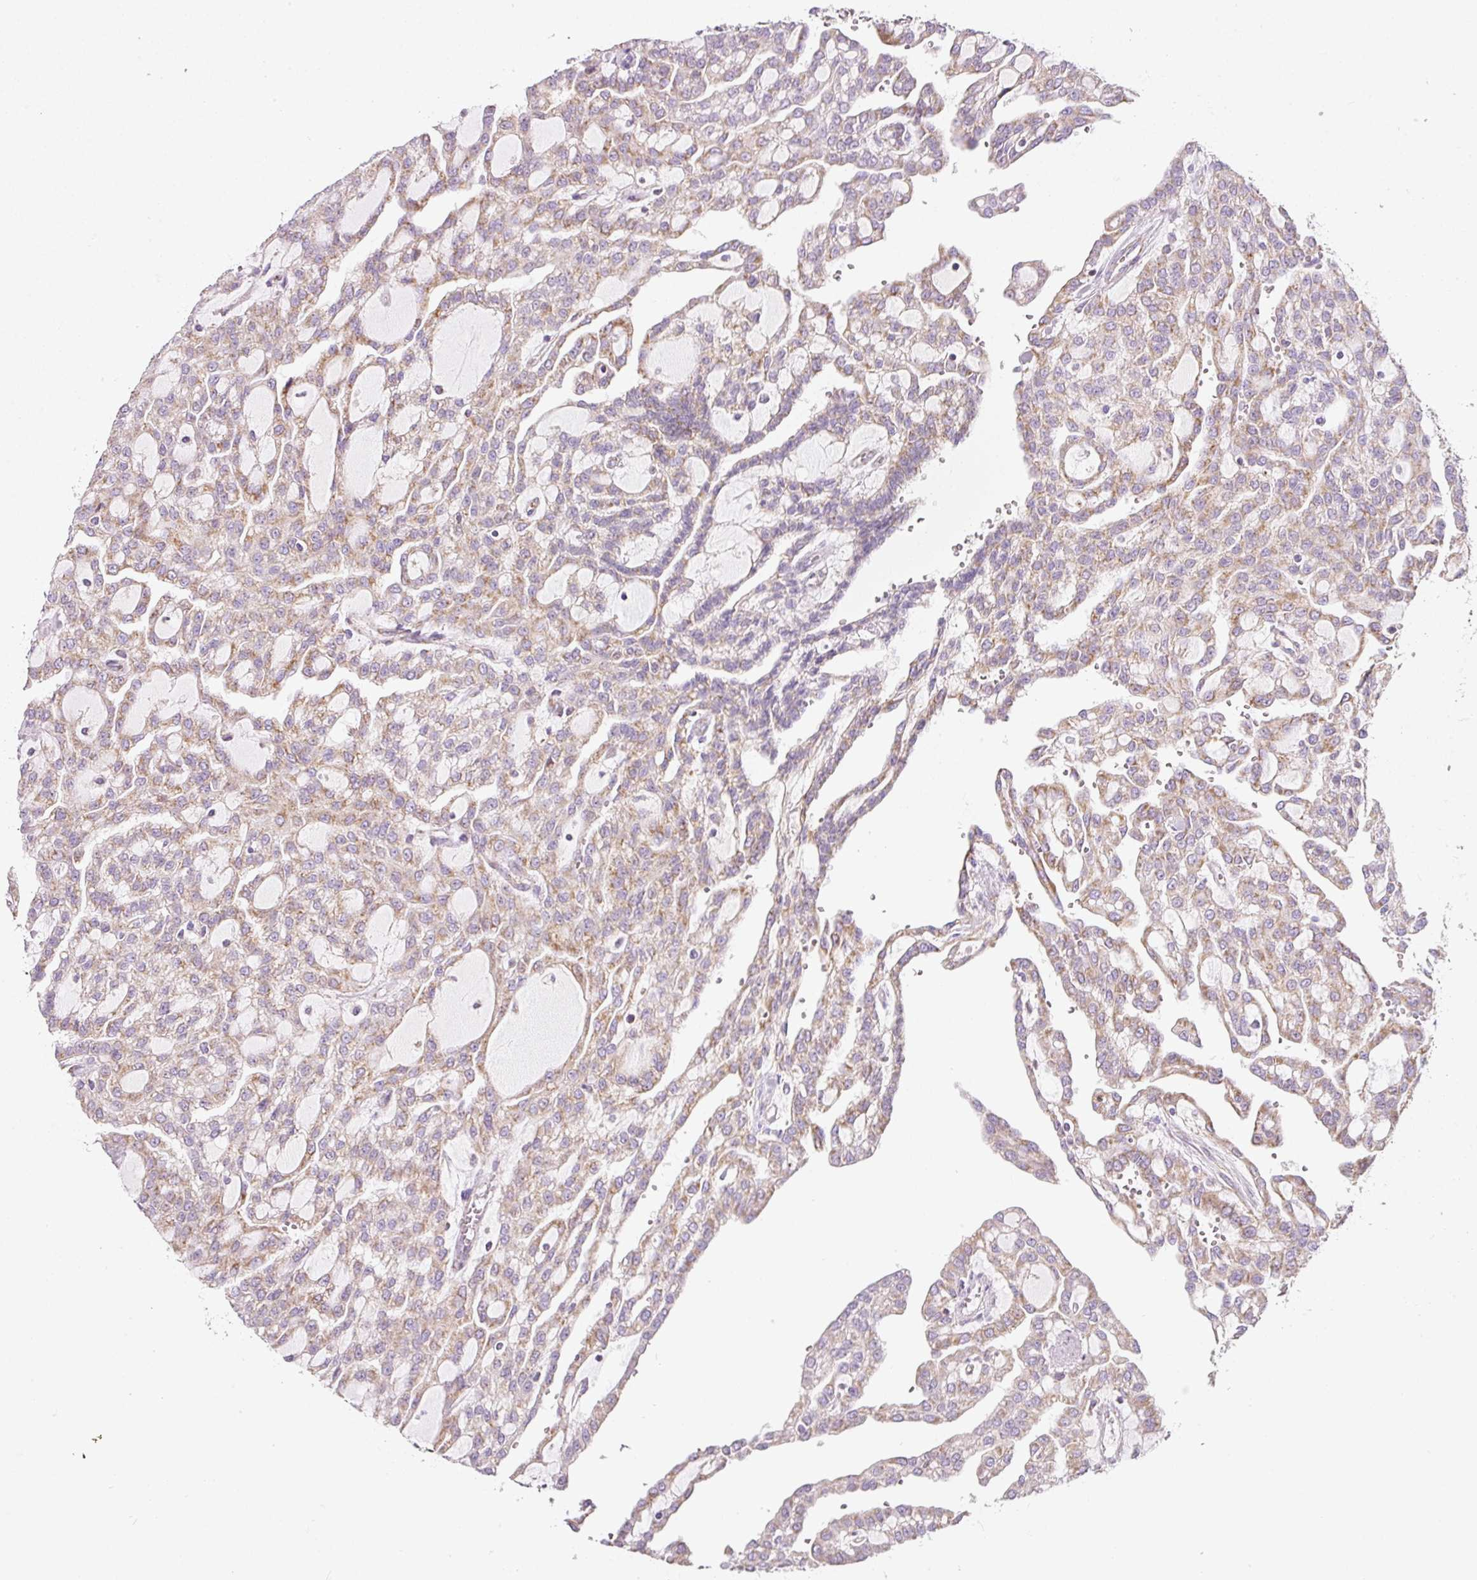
{"staining": {"intensity": "moderate", "quantity": ">75%", "location": "cytoplasmic/membranous"}, "tissue": "renal cancer", "cell_type": "Tumor cells", "image_type": "cancer", "snomed": [{"axis": "morphology", "description": "Adenocarcinoma, NOS"}, {"axis": "topography", "description": "Kidney"}], "caption": "Tumor cells demonstrate medium levels of moderate cytoplasmic/membranous staining in approximately >75% of cells in renal adenocarcinoma.", "gene": "NDUFA1", "patient": {"sex": "male", "age": 63}}